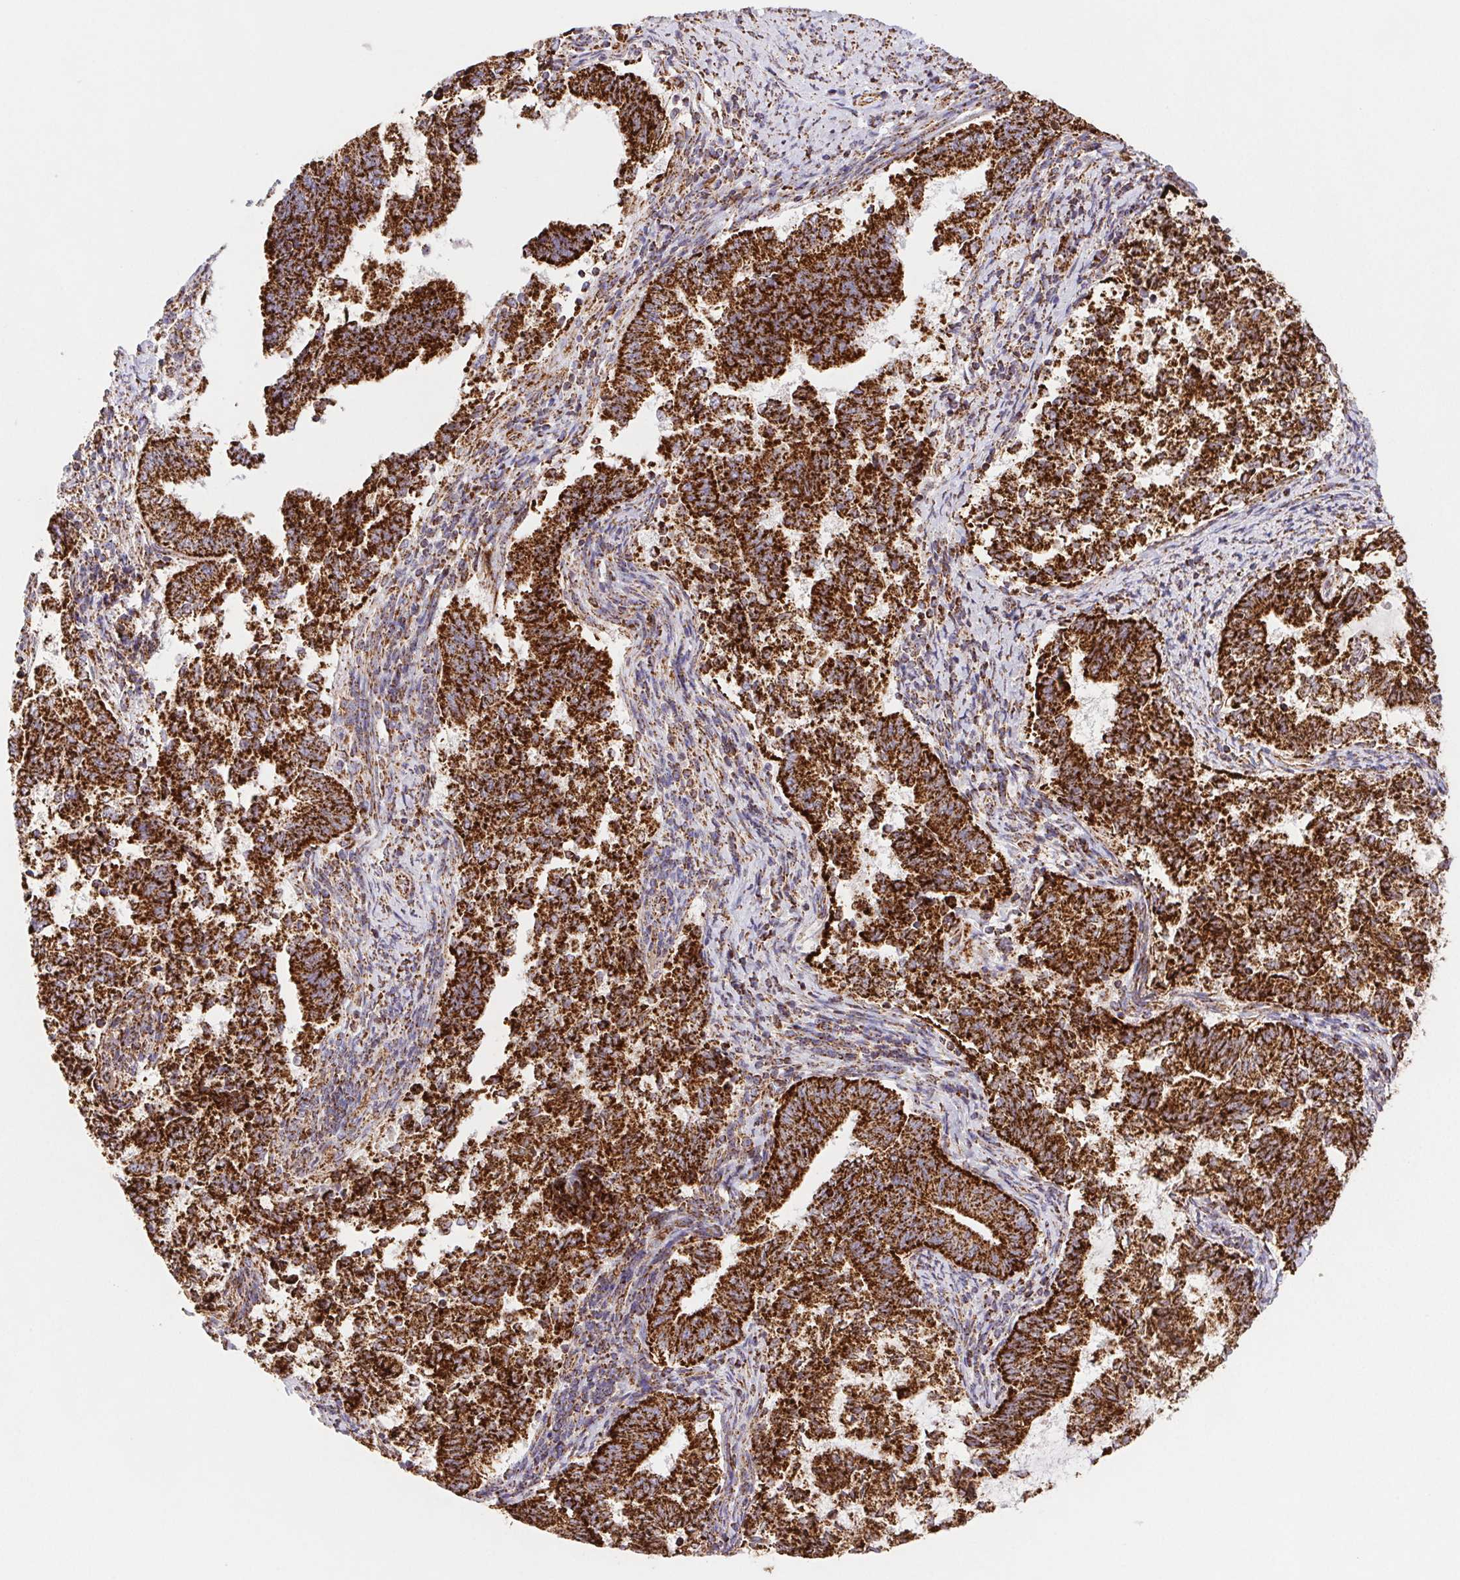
{"staining": {"intensity": "strong", "quantity": ">75%", "location": "cytoplasmic/membranous"}, "tissue": "endometrial cancer", "cell_type": "Tumor cells", "image_type": "cancer", "snomed": [{"axis": "morphology", "description": "Adenocarcinoma, NOS"}, {"axis": "topography", "description": "Endometrium"}], "caption": "A histopathology image of human endometrial adenocarcinoma stained for a protein reveals strong cytoplasmic/membranous brown staining in tumor cells. (Brightfield microscopy of DAB IHC at high magnification).", "gene": "NIPSNAP2", "patient": {"sex": "female", "age": 65}}